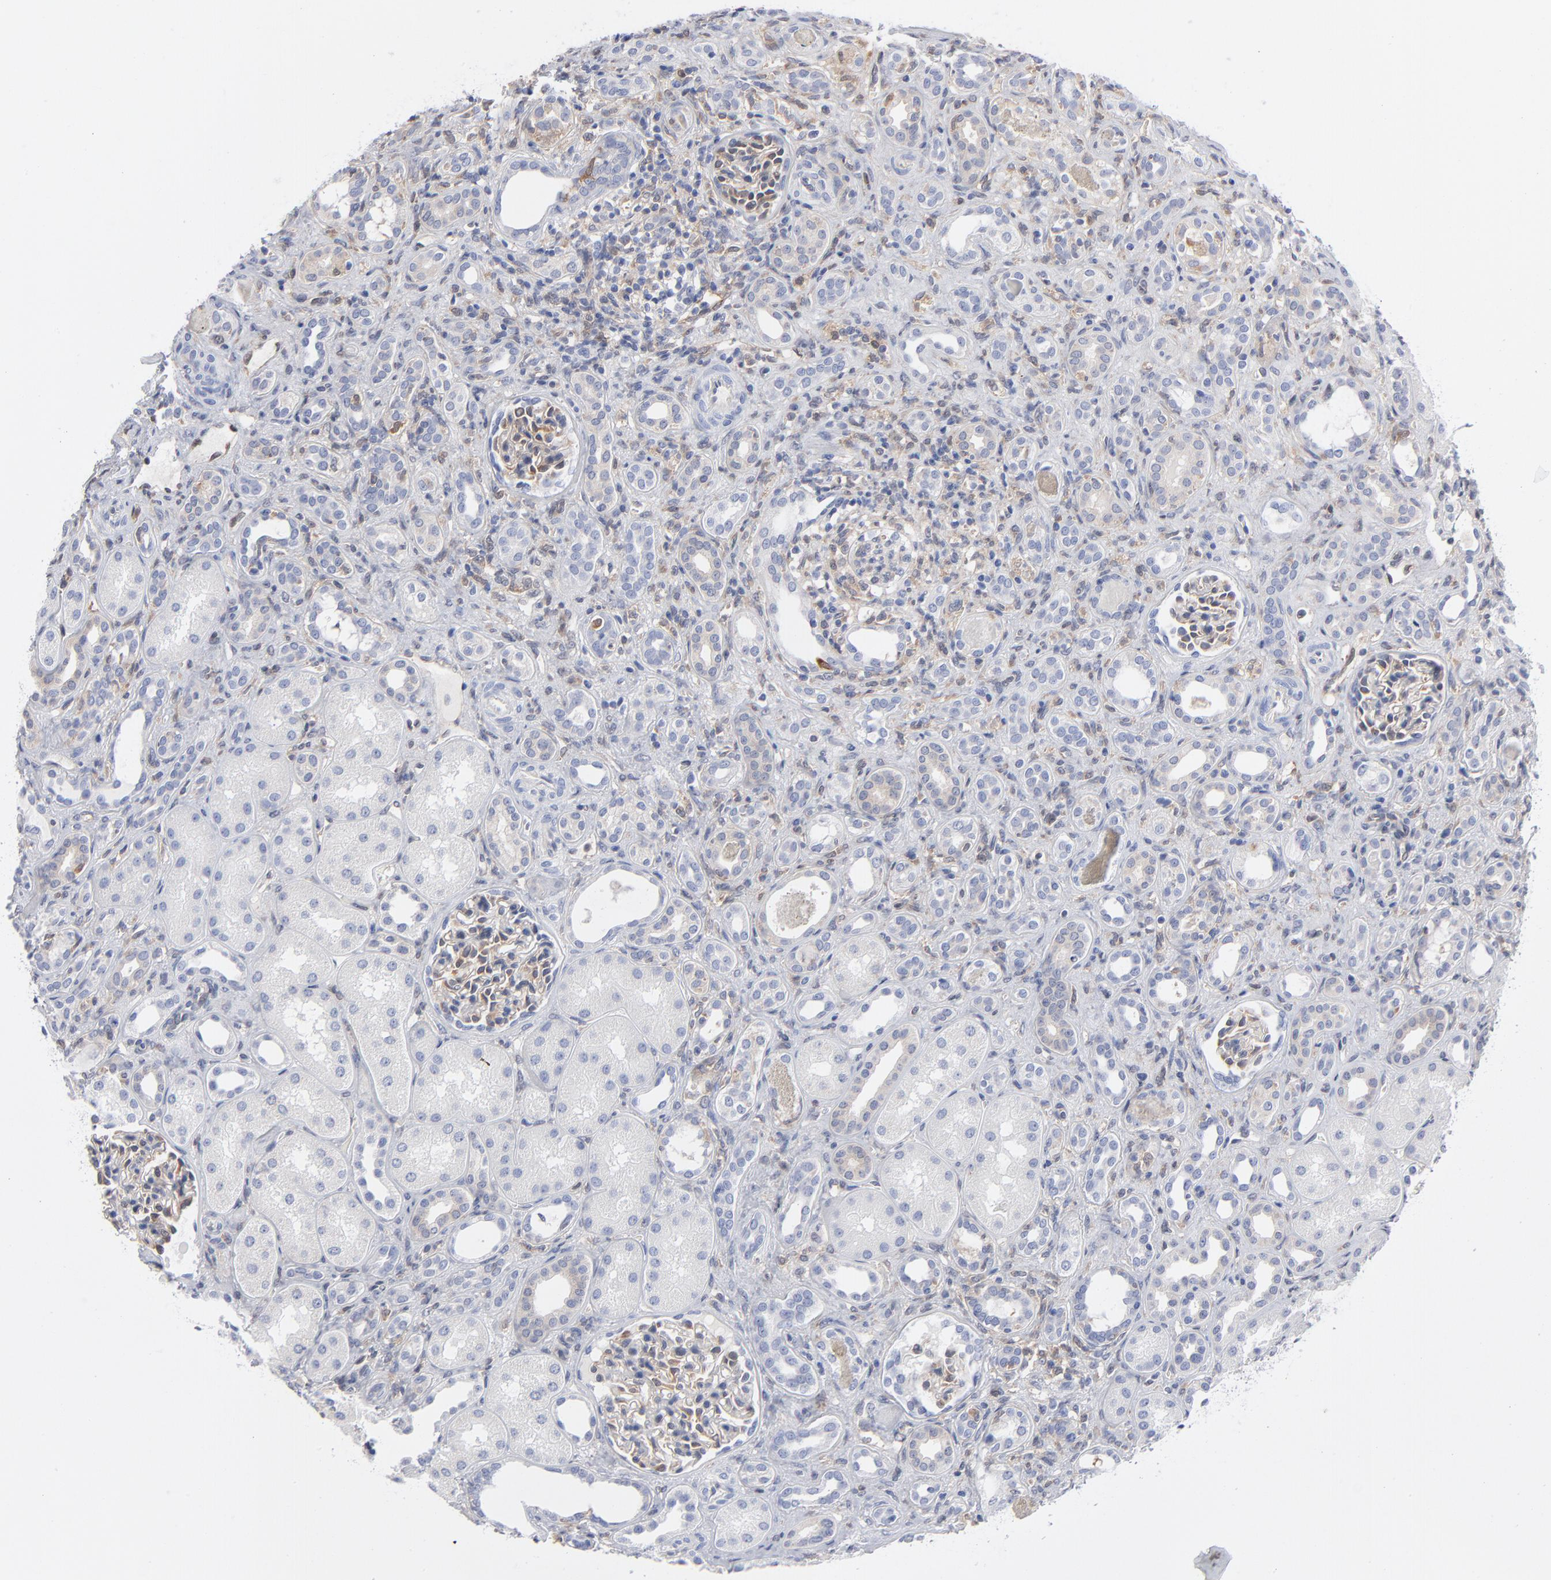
{"staining": {"intensity": "moderate", "quantity": "25%-75%", "location": "cytoplasmic/membranous"}, "tissue": "kidney", "cell_type": "Cells in glomeruli", "image_type": "normal", "snomed": [{"axis": "morphology", "description": "Normal tissue, NOS"}, {"axis": "topography", "description": "Kidney"}], "caption": "A high-resolution histopathology image shows IHC staining of benign kidney, which exhibits moderate cytoplasmic/membranous positivity in about 25%-75% of cells in glomeruli.", "gene": "ARRB1", "patient": {"sex": "male", "age": 7}}